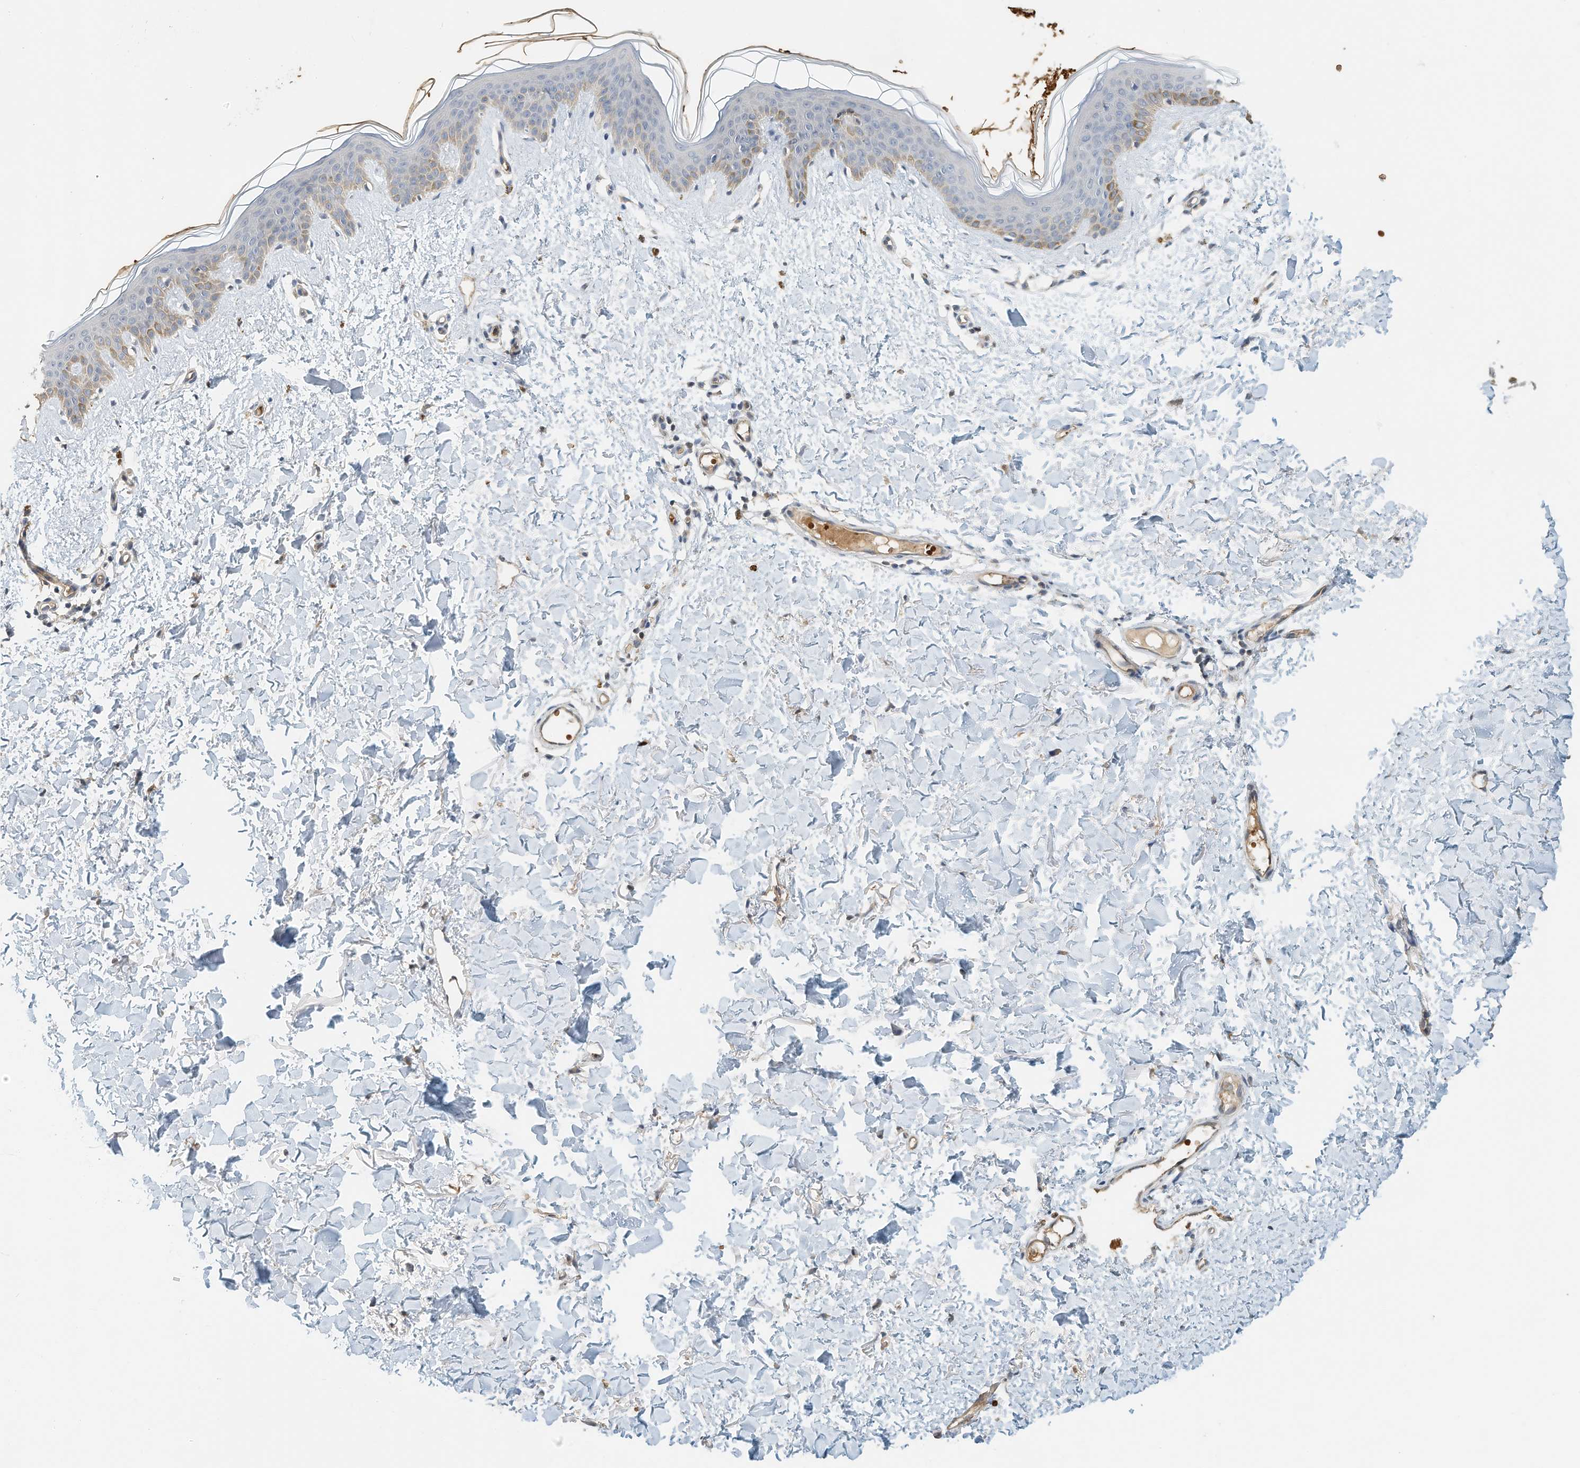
{"staining": {"intensity": "negative", "quantity": "none", "location": "none"}, "tissue": "skin", "cell_type": "Fibroblasts", "image_type": "normal", "snomed": [{"axis": "morphology", "description": "Normal tissue, NOS"}, {"axis": "topography", "description": "Skin"}], "caption": "This is a image of immunohistochemistry (IHC) staining of normal skin, which shows no staining in fibroblasts. (DAB (3,3'-diaminobenzidine) immunohistochemistry (IHC) visualized using brightfield microscopy, high magnification).", "gene": "RCAN3", "patient": {"sex": "female", "age": 46}}